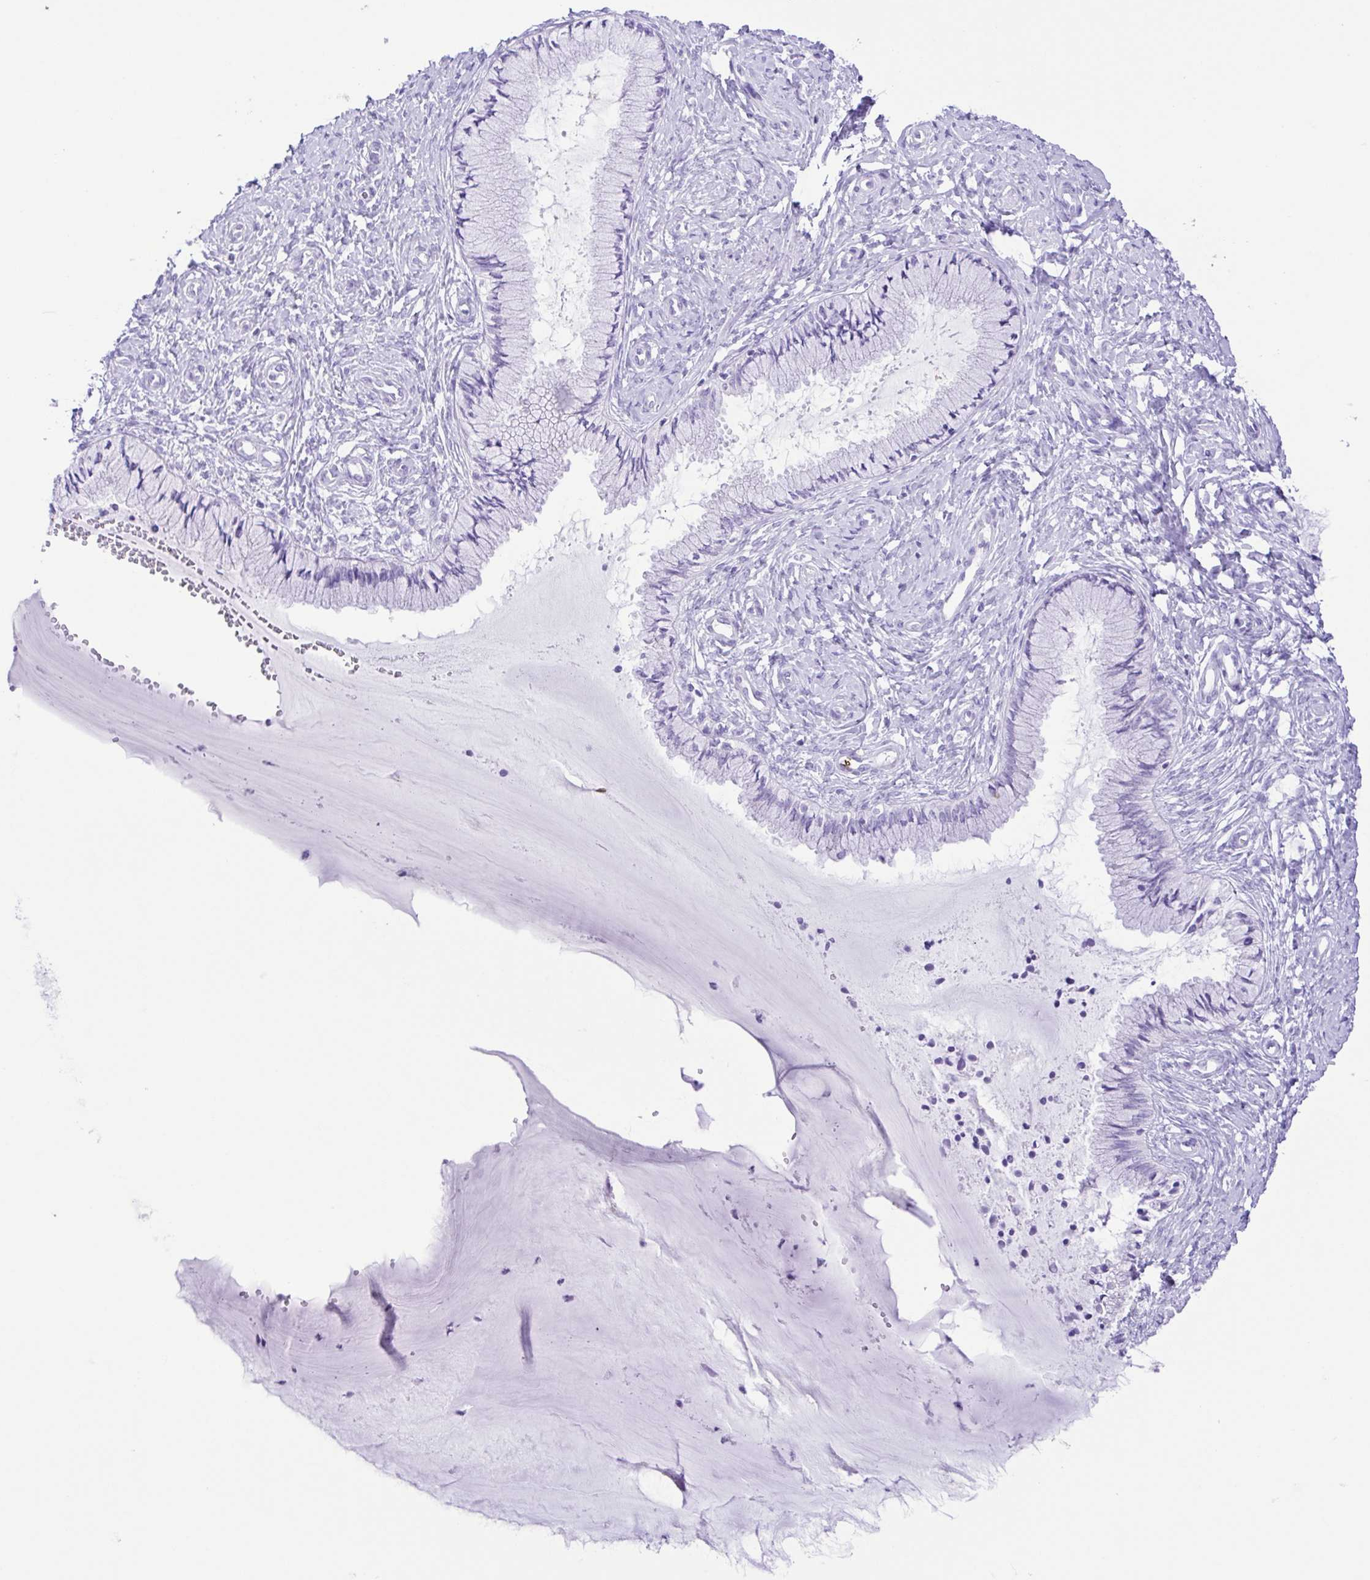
{"staining": {"intensity": "negative", "quantity": "none", "location": "none"}, "tissue": "cervix", "cell_type": "Glandular cells", "image_type": "normal", "snomed": [{"axis": "morphology", "description": "Normal tissue, NOS"}, {"axis": "topography", "description": "Cervix"}], "caption": "Immunohistochemistry (IHC) image of normal human cervix stained for a protein (brown), which exhibits no positivity in glandular cells.", "gene": "CASP14", "patient": {"sex": "female", "age": 37}}